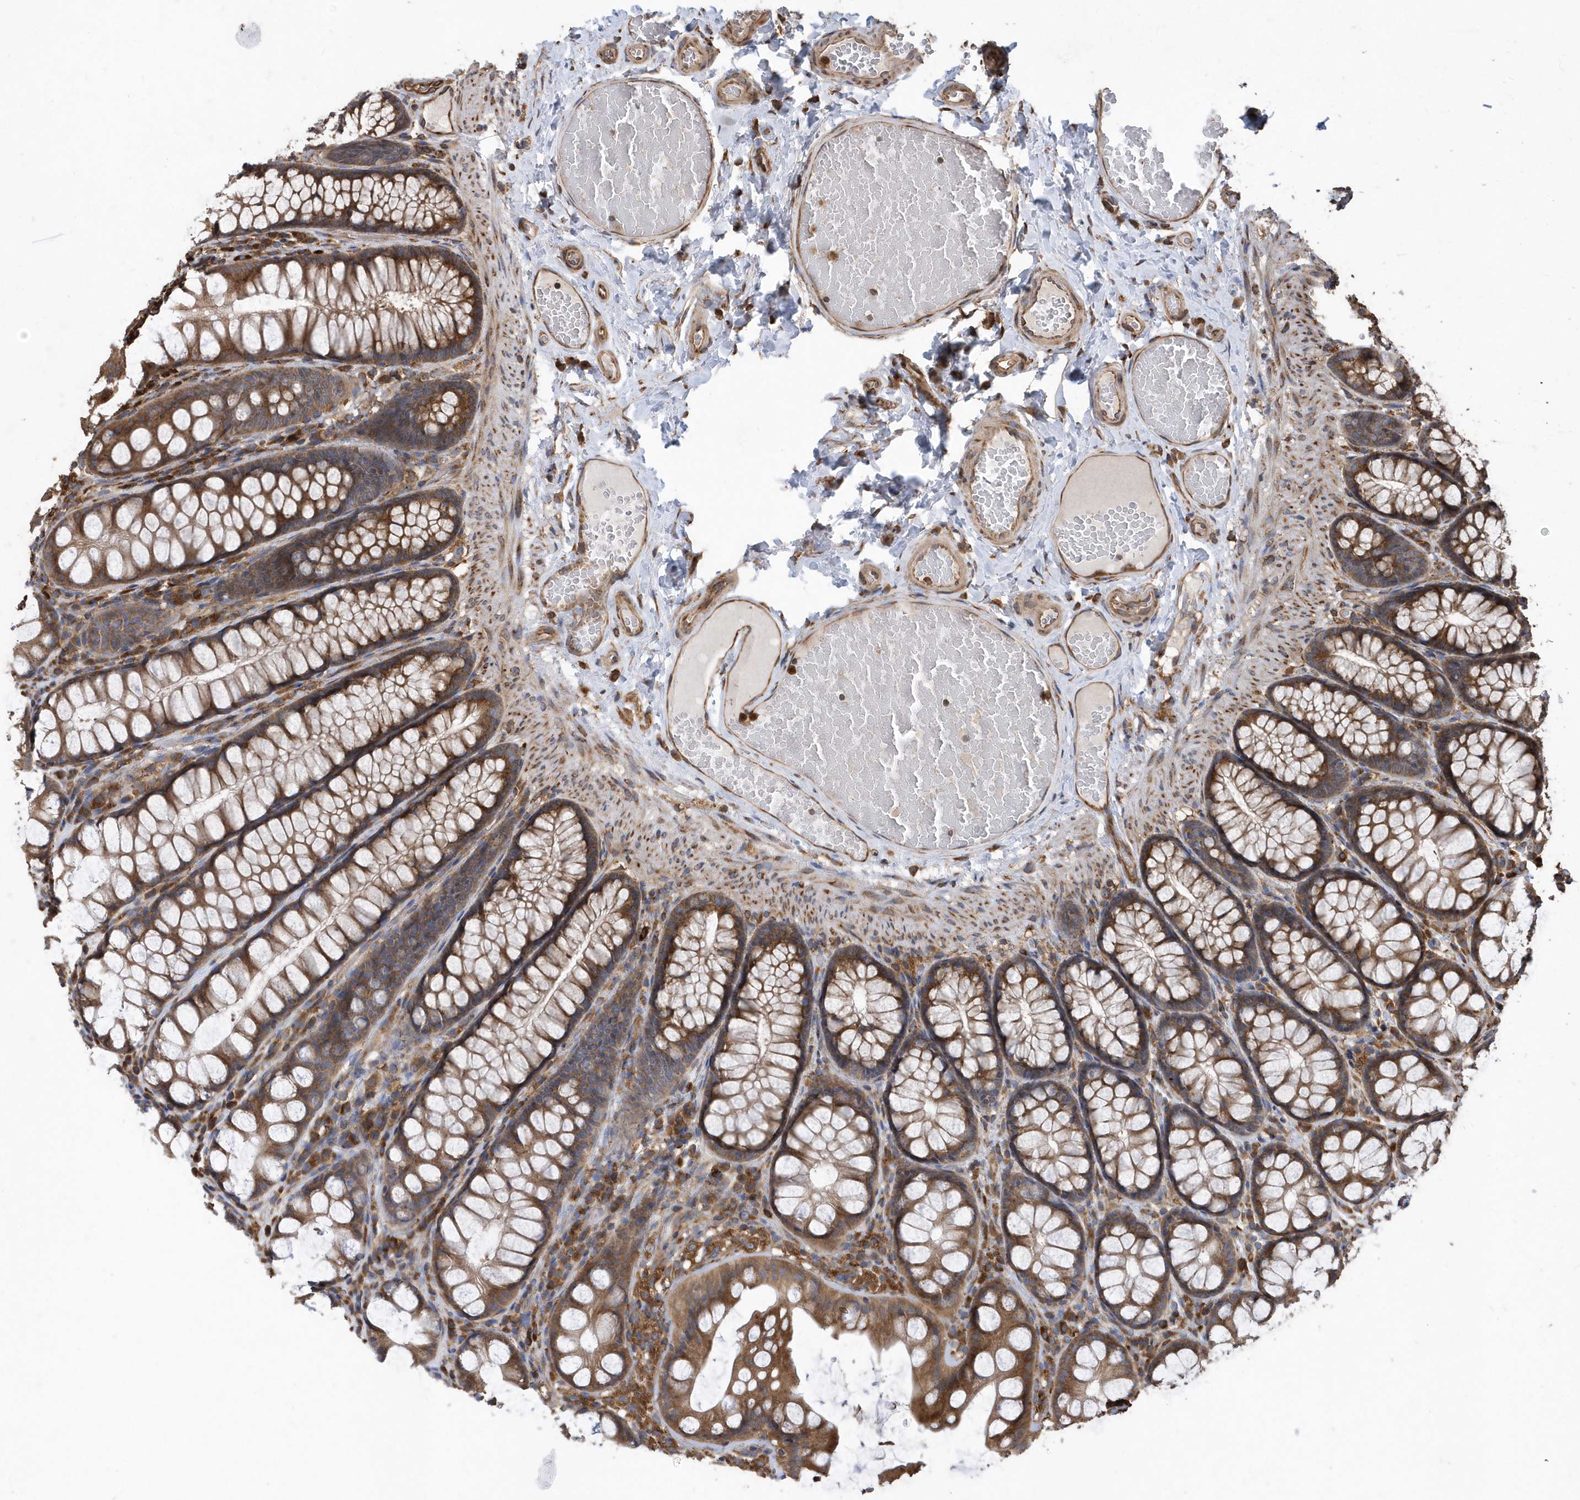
{"staining": {"intensity": "moderate", "quantity": ">75%", "location": "cytoplasmic/membranous"}, "tissue": "colon", "cell_type": "Endothelial cells", "image_type": "normal", "snomed": [{"axis": "morphology", "description": "Normal tissue, NOS"}, {"axis": "topography", "description": "Colon"}], "caption": "IHC staining of unremarkable colon, which displays medium levels of moderate cytoplasmic/membranous staining in approximately >75% of endothelial cells indicating moderate cytoplasmic/membranous protein positivity. The staining was performed using DAB (brown) for protein detection and nuclei were counterstained in hematoxylin (blue).", "gene": "WASHC5", "patient": {"sex": "male", "age": 47}}